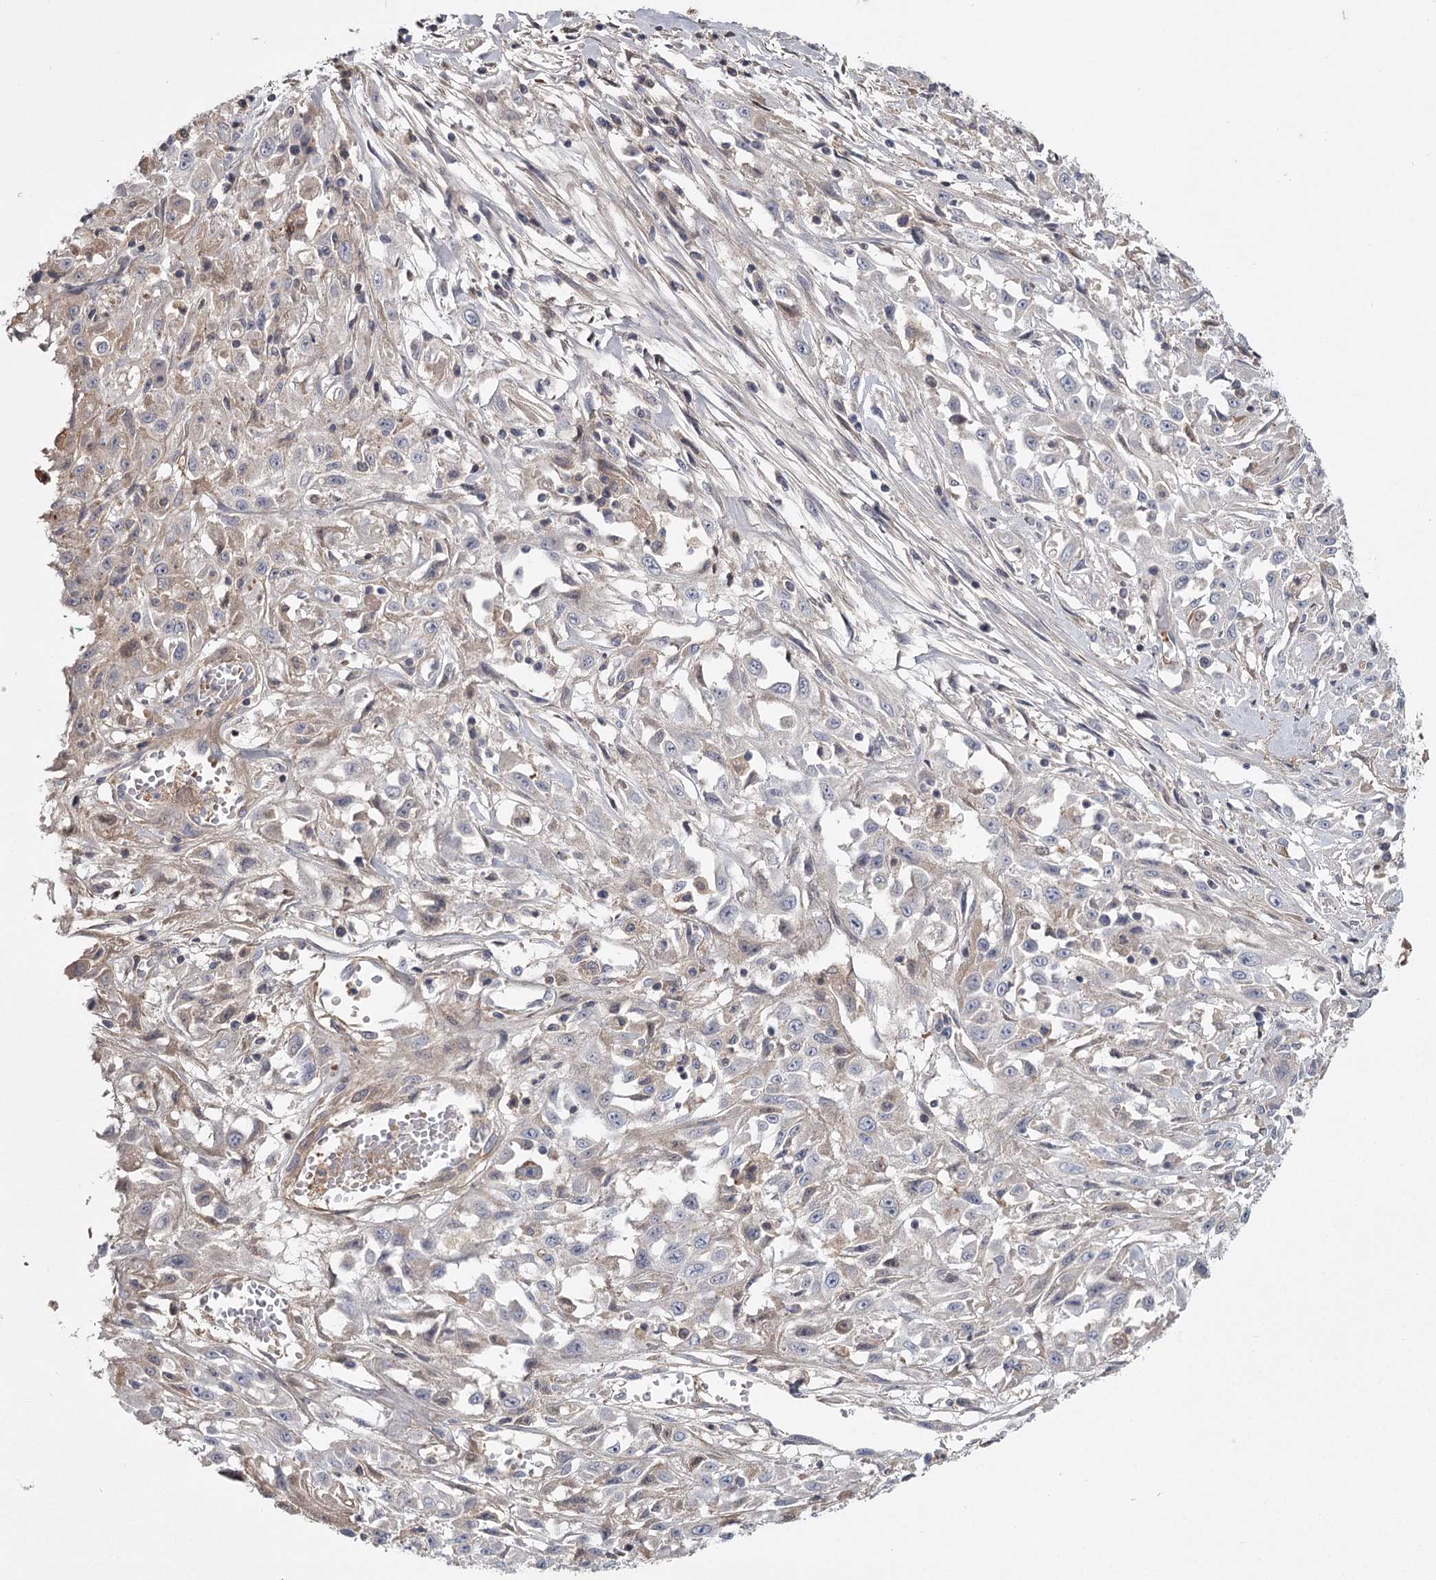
{"staining": {"intensity": "weak", "quantity": "<25%", "location": "cytoplasmic/membranous"}, "tissue": "skin cancer", "cell_type": "Tumor cells", "image_type": "cancer", "snomed": [{"axis": "morphology", "description": "Squamous cell carcinoma, NOS"}, {"axis": "morphology", "description": "Squamous cell carcinoma, metastatic, NOS"}, {"axis": "topography", "description": "Skin"}, {"axis": "topography", "description": "Lymph node"}], "caption": "A micrograph of skin cancer stained for a protein demonstrates no brown staining in tumor cells.", "gene": "DHRS9", "patient": {"sex": "male", "age": 75}}